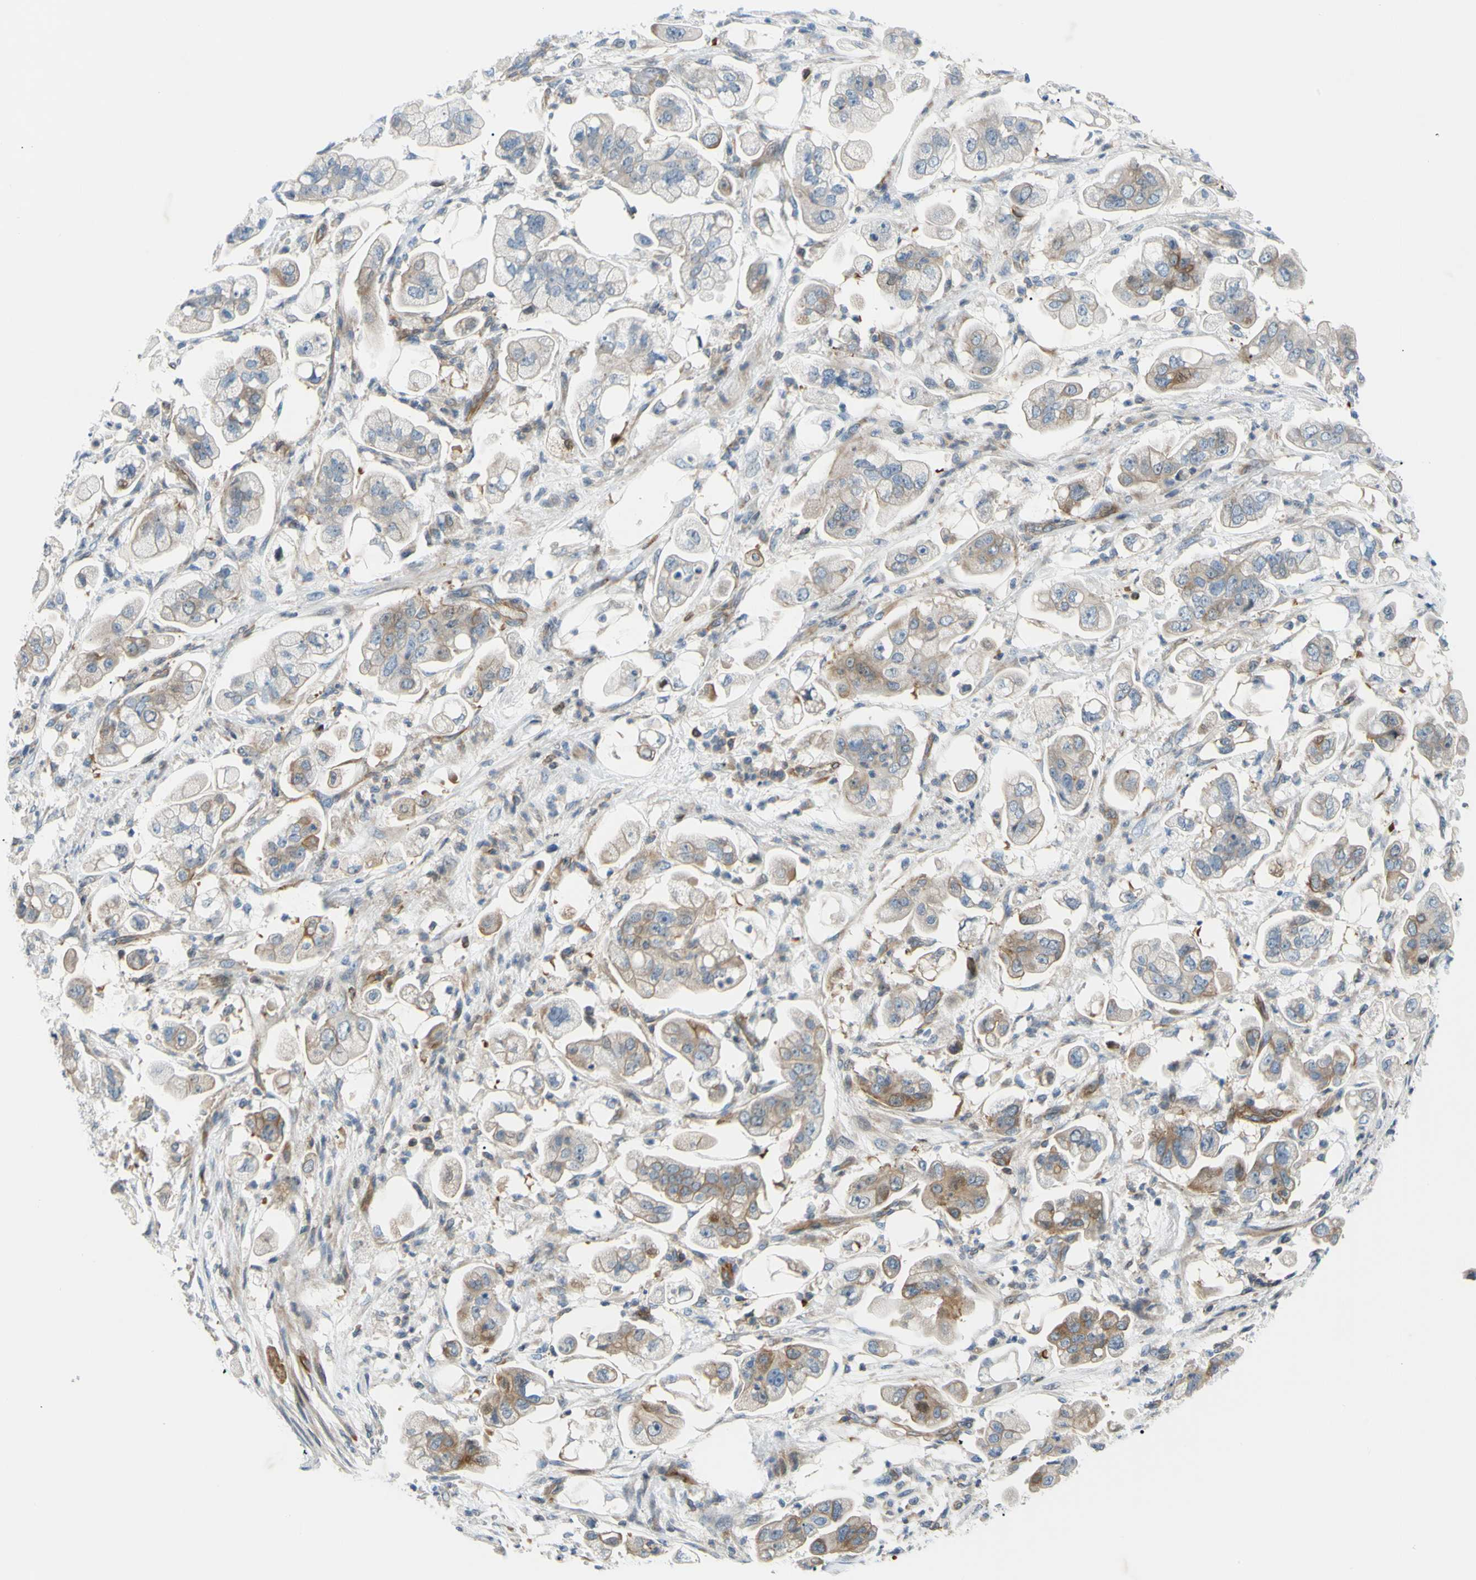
{"staining": {"intensity": "weak", "quantity": "25%-75%", "location": "cytoplasmic/membranous"}, "tissue": "stomach cancer", "cell_type": "Tumor cells", "image_type": "cancer", "snomed": [{"axis": "morphology", "description": "Adenocarcinoma, NOS"}, {"axis": "topography", "description": "Stomach"}], "caption": "The immunohistochemical stain highlights weak cytoplasmic/membranous positivity in tumor cells of adenocarcinoma (stomach) tissue.", "gene": "PAK2", "patient": {"sex": "male", "age": 62}}